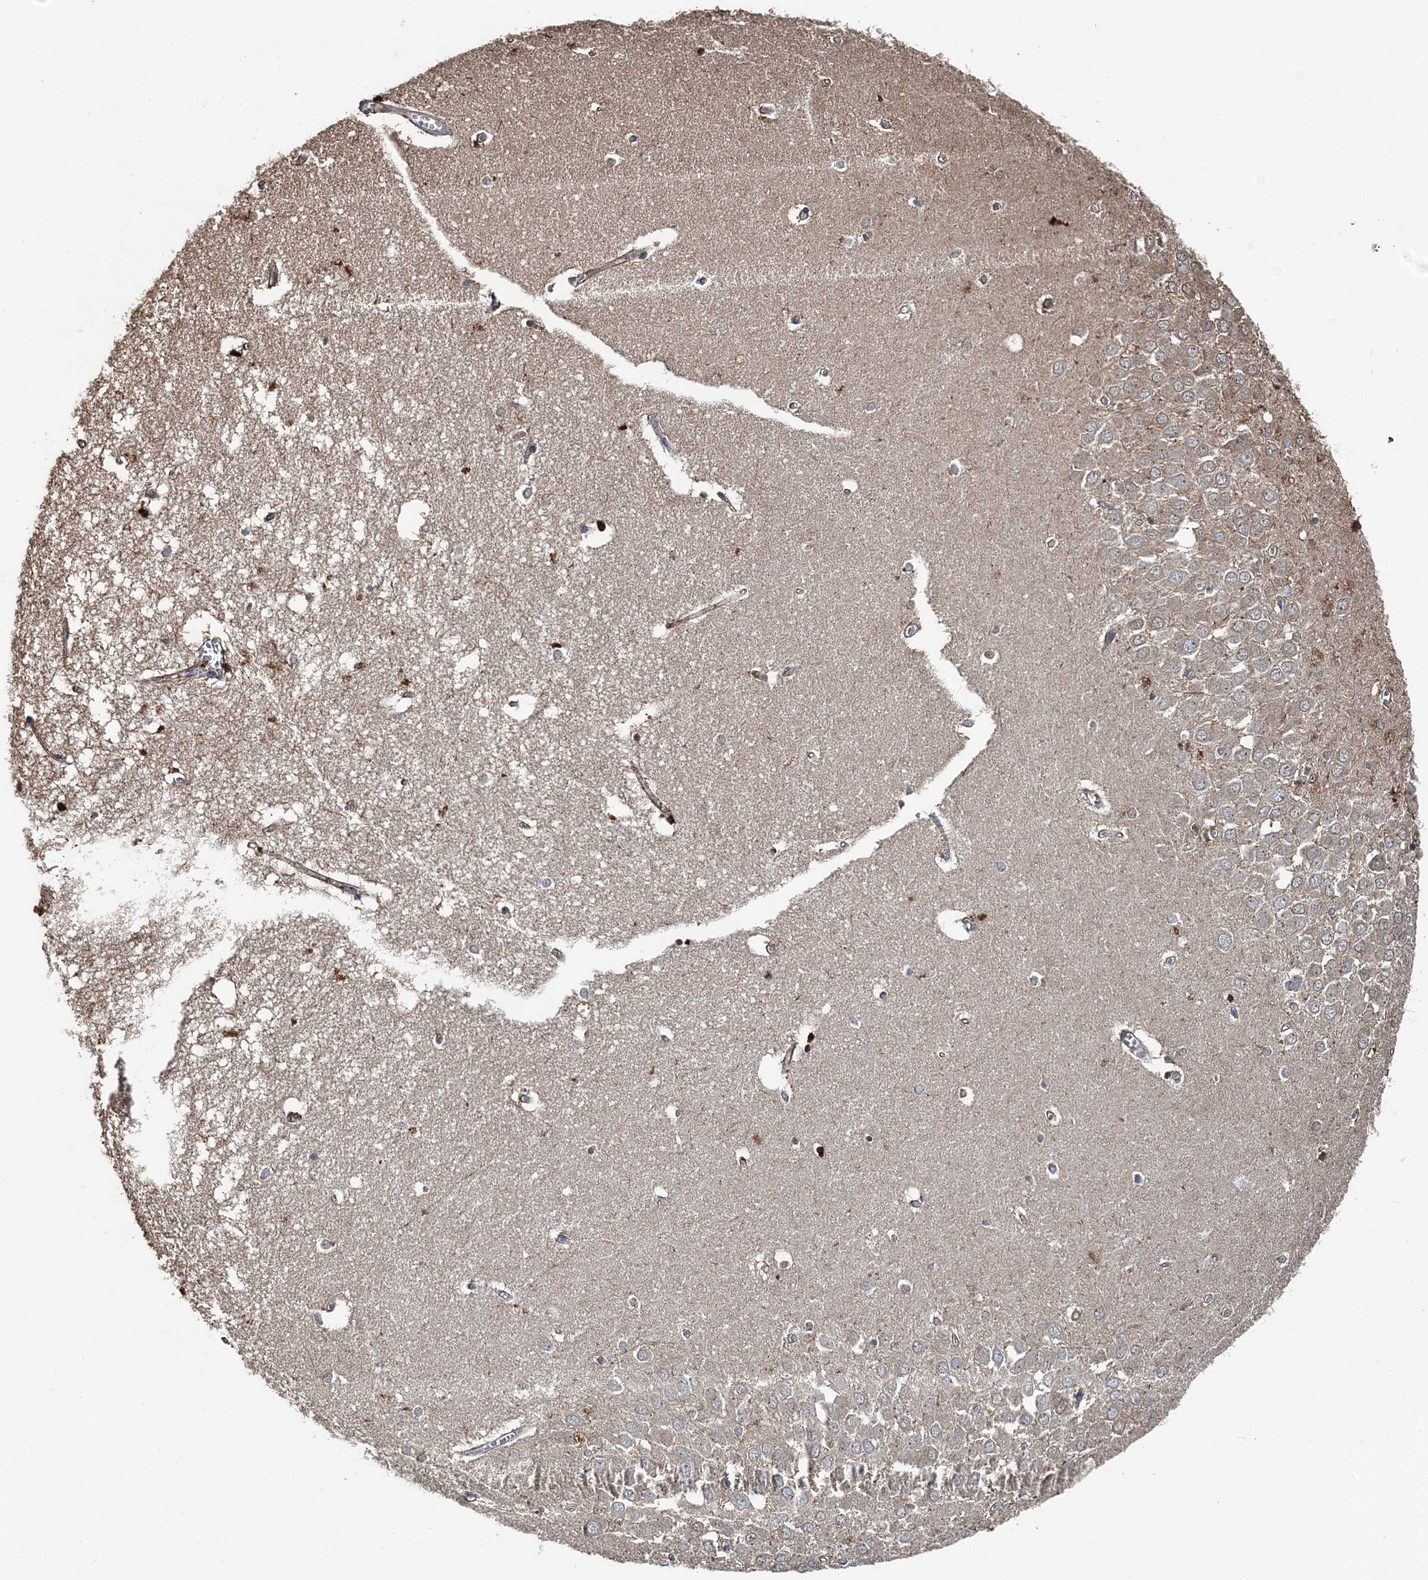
{"staining": {"intensity": "moderate", "quantity": "25%-75%", "location": "cytoplasmic/membranous,nuclear"}, "tissue": "hippocampus", "cell_type": "Glial cells", "image_type": "normal", "snomed": [{"axis": "morphology", "description": "Normal tissue, NOS"}, {"axis": "topography", "description": "Hippocampus"}], "caption": "Immunohistochemistry micrograph of benign hippocampus stained for a protein (brown), which shows medium levels of moderate cytoplasmic/membranous,nuclear staining in approximately 25%-75% of glial cells.", "gene": "SPOPL", "patient": {"sex": "male", "age": 70}}